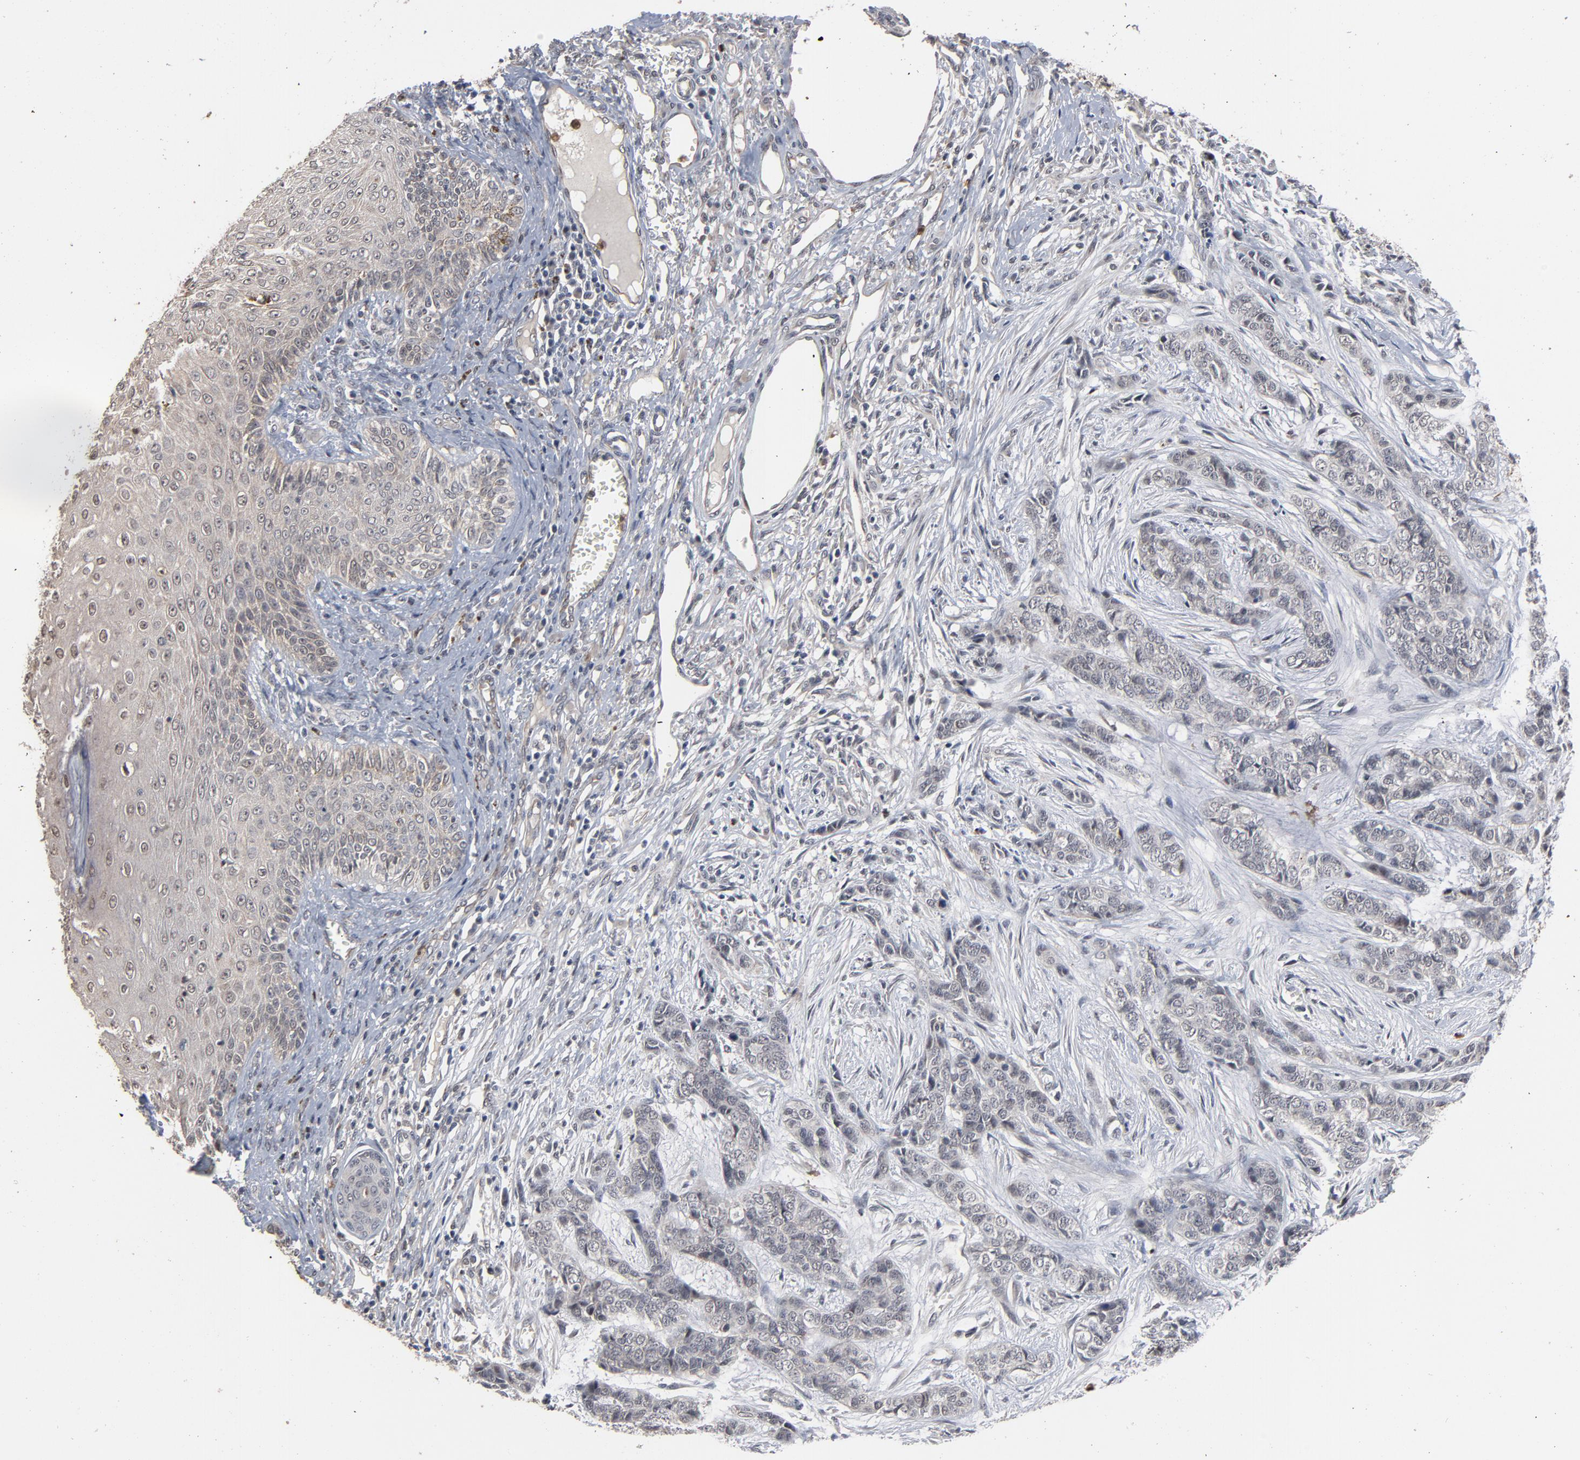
{"staining": {"intensity": "negative", "quantity": "none", "location": "none"}, "tissue": "skin cancer", "cell_type": "Tumor cells", "image_type": "cancer", "snomed": [{"axis": "morphology", "description": "Basal cell carcinoma"}, {"axis": "topography", "description": "Skin"}], "caption": "Immunohistochemistry histopathology image of neoplastic tissue: skin basal cell carcinoma stained with DAB (3,3'-diaminobenzidine) shows no significant protein staining in tumor cells. (DAB (3,3'-diaminobenzidine) IHC with hematoxylin counter stain).", "gene": "RTL5", "patient": {"sex": "female", "age": 64}}